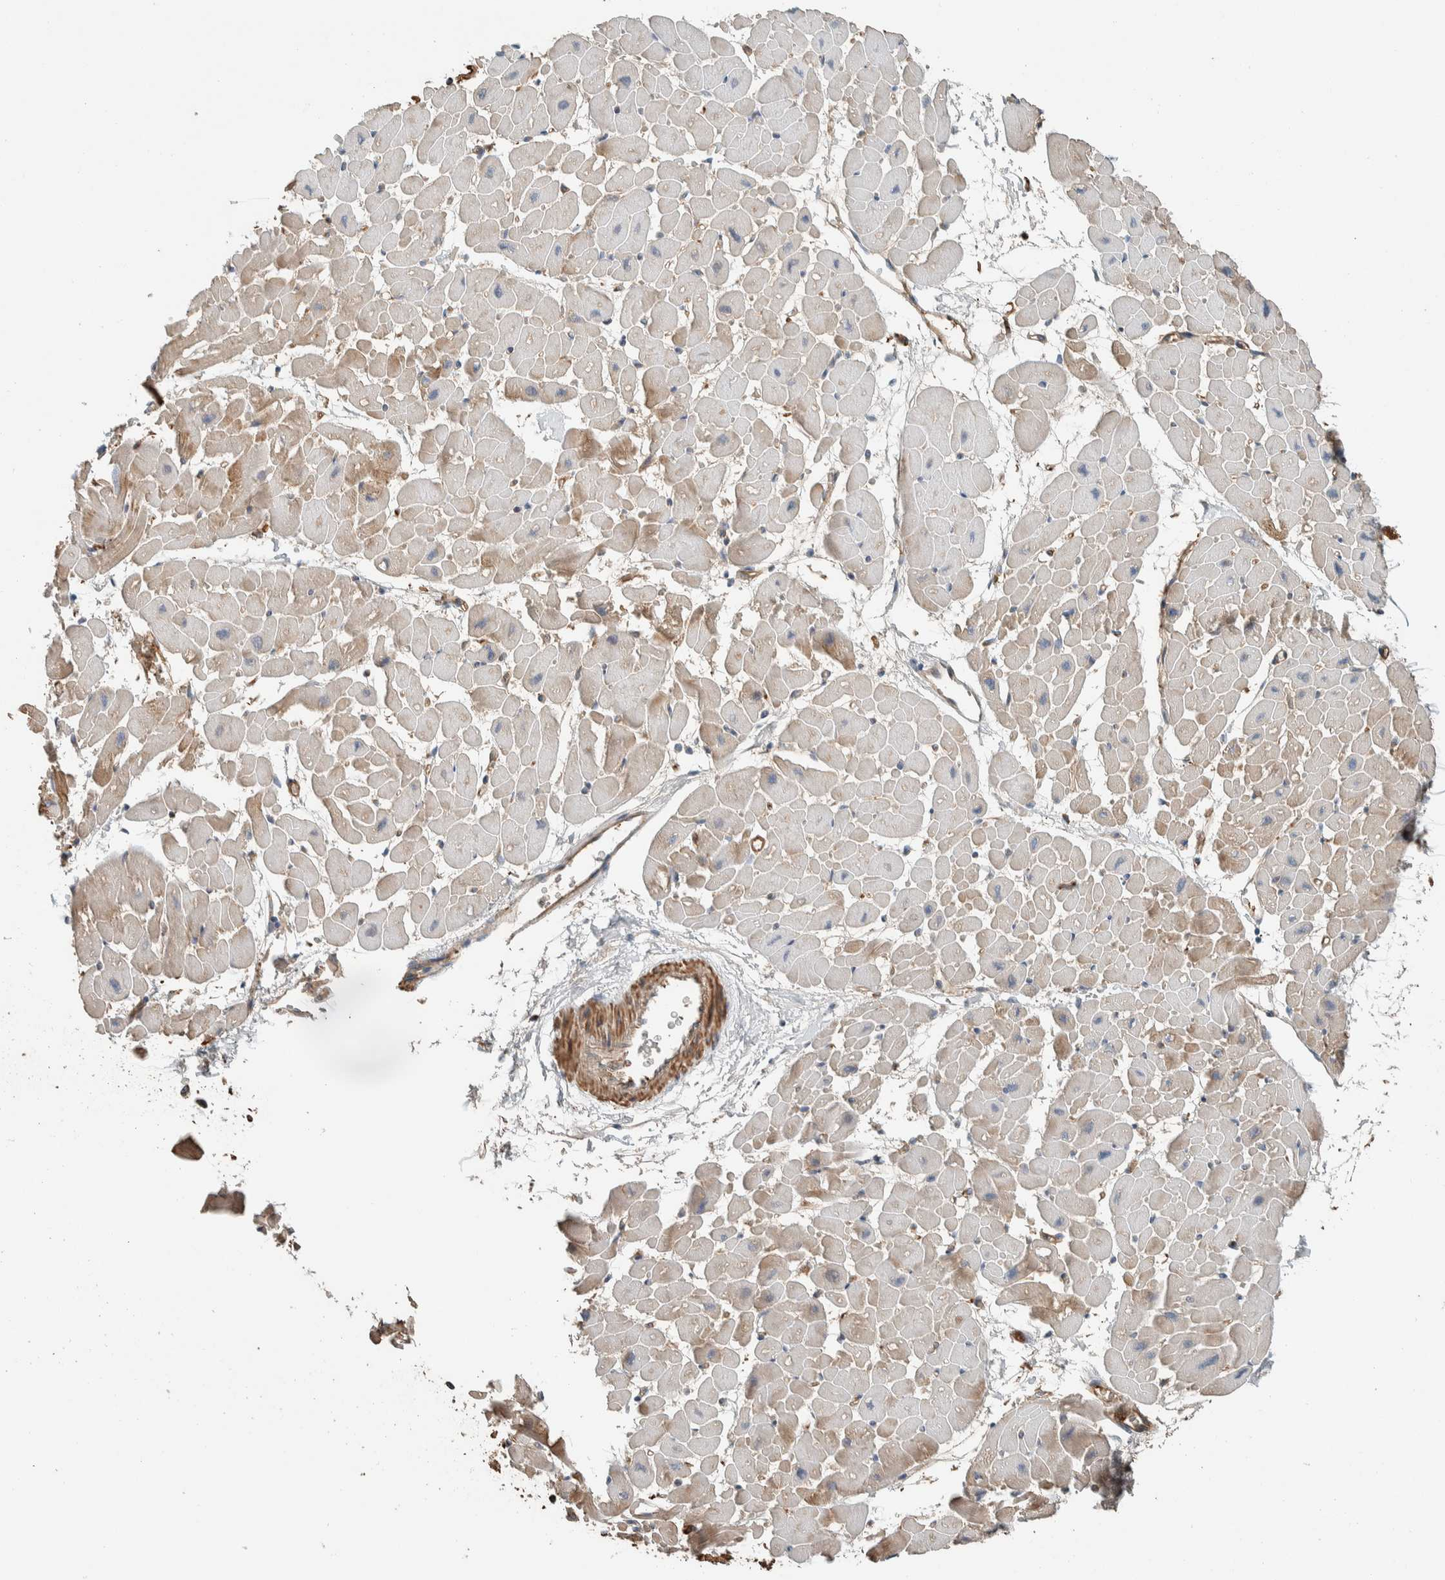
{"staining": {"intensity": "moderate", "quantity": "25%-75%", "location": "cytoplasmic/membranous"}, "tissue": "heart muscle", "cell_type": "Cardiomyocytes", "image_type": "normal", "snomed": [{"axis": "morphology", "description": "Normal tissue, NOS"}, {"axis": "topography", "description": "Heart"}], "caption": "IHC histopathology image of normal heart muscle: human heart muscle stained using IHC reveals medium levels of moderate protein expression localized specifically in the cytoplasmic/membranous of cardiomyocytes, appearing as a cytoplasmic/membranous brown color.", "gene": "CTBP2", "patient": {"sex": "male", "age": 45}}